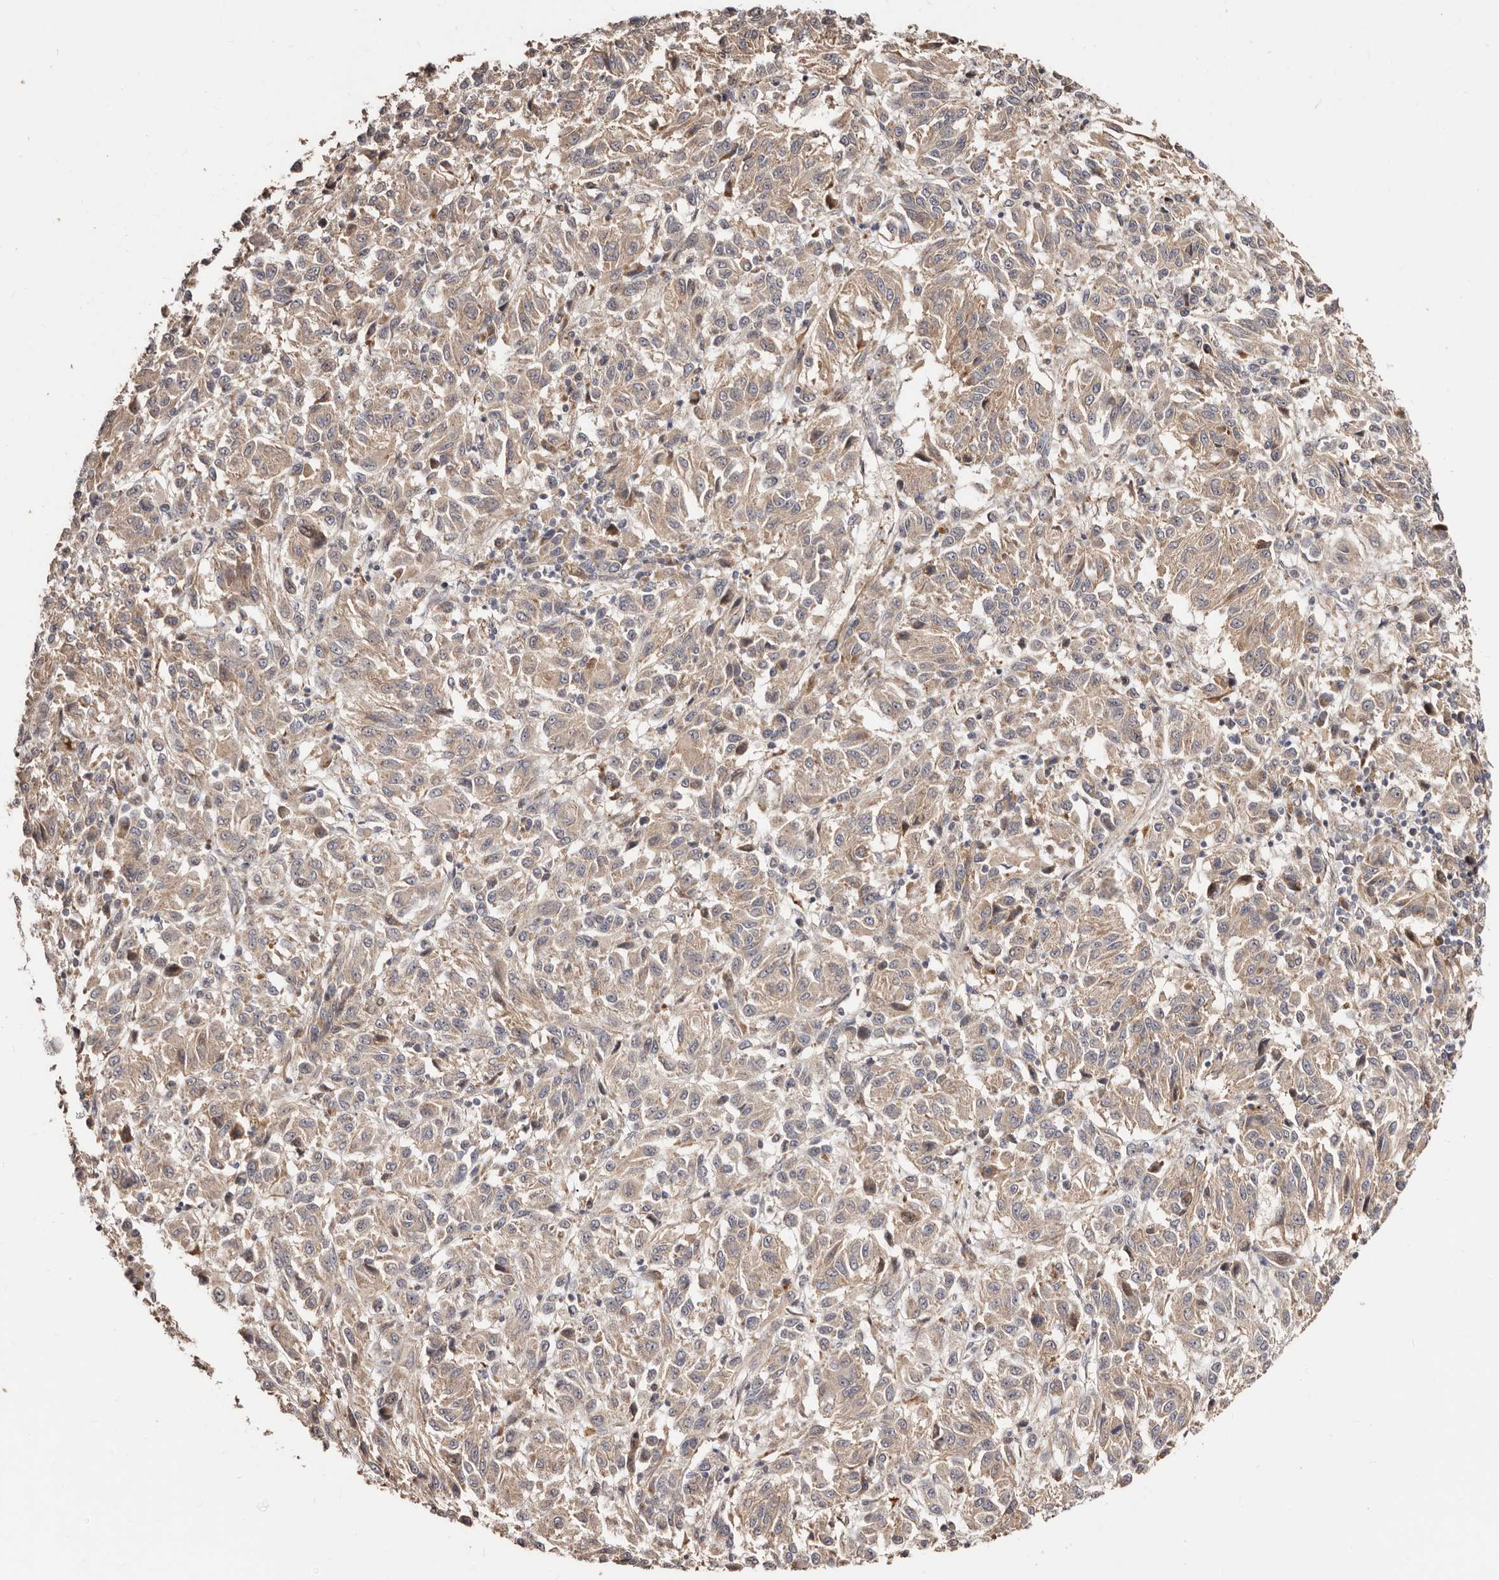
{"staining": {"intensity": "weak", "quantity": ">75%", "location": "cytoplasmic/membranous"}, "tissue": "melanoma", "cell_type": "Tumor cells", "image_type": "cancer", "snomed": [{"axis": "morphology", "description": "Malignant melanoma, Metastatic site"}, {"axis": "topography", "description": "Lung"}], "caption": "IHC (DAB) staining of melanoma reveals weak cytoplasmic/membranous protein expression in about >75% of tumor cells.", "gene": "APOL6", "patient": {"sex": "male", "age": 64}}